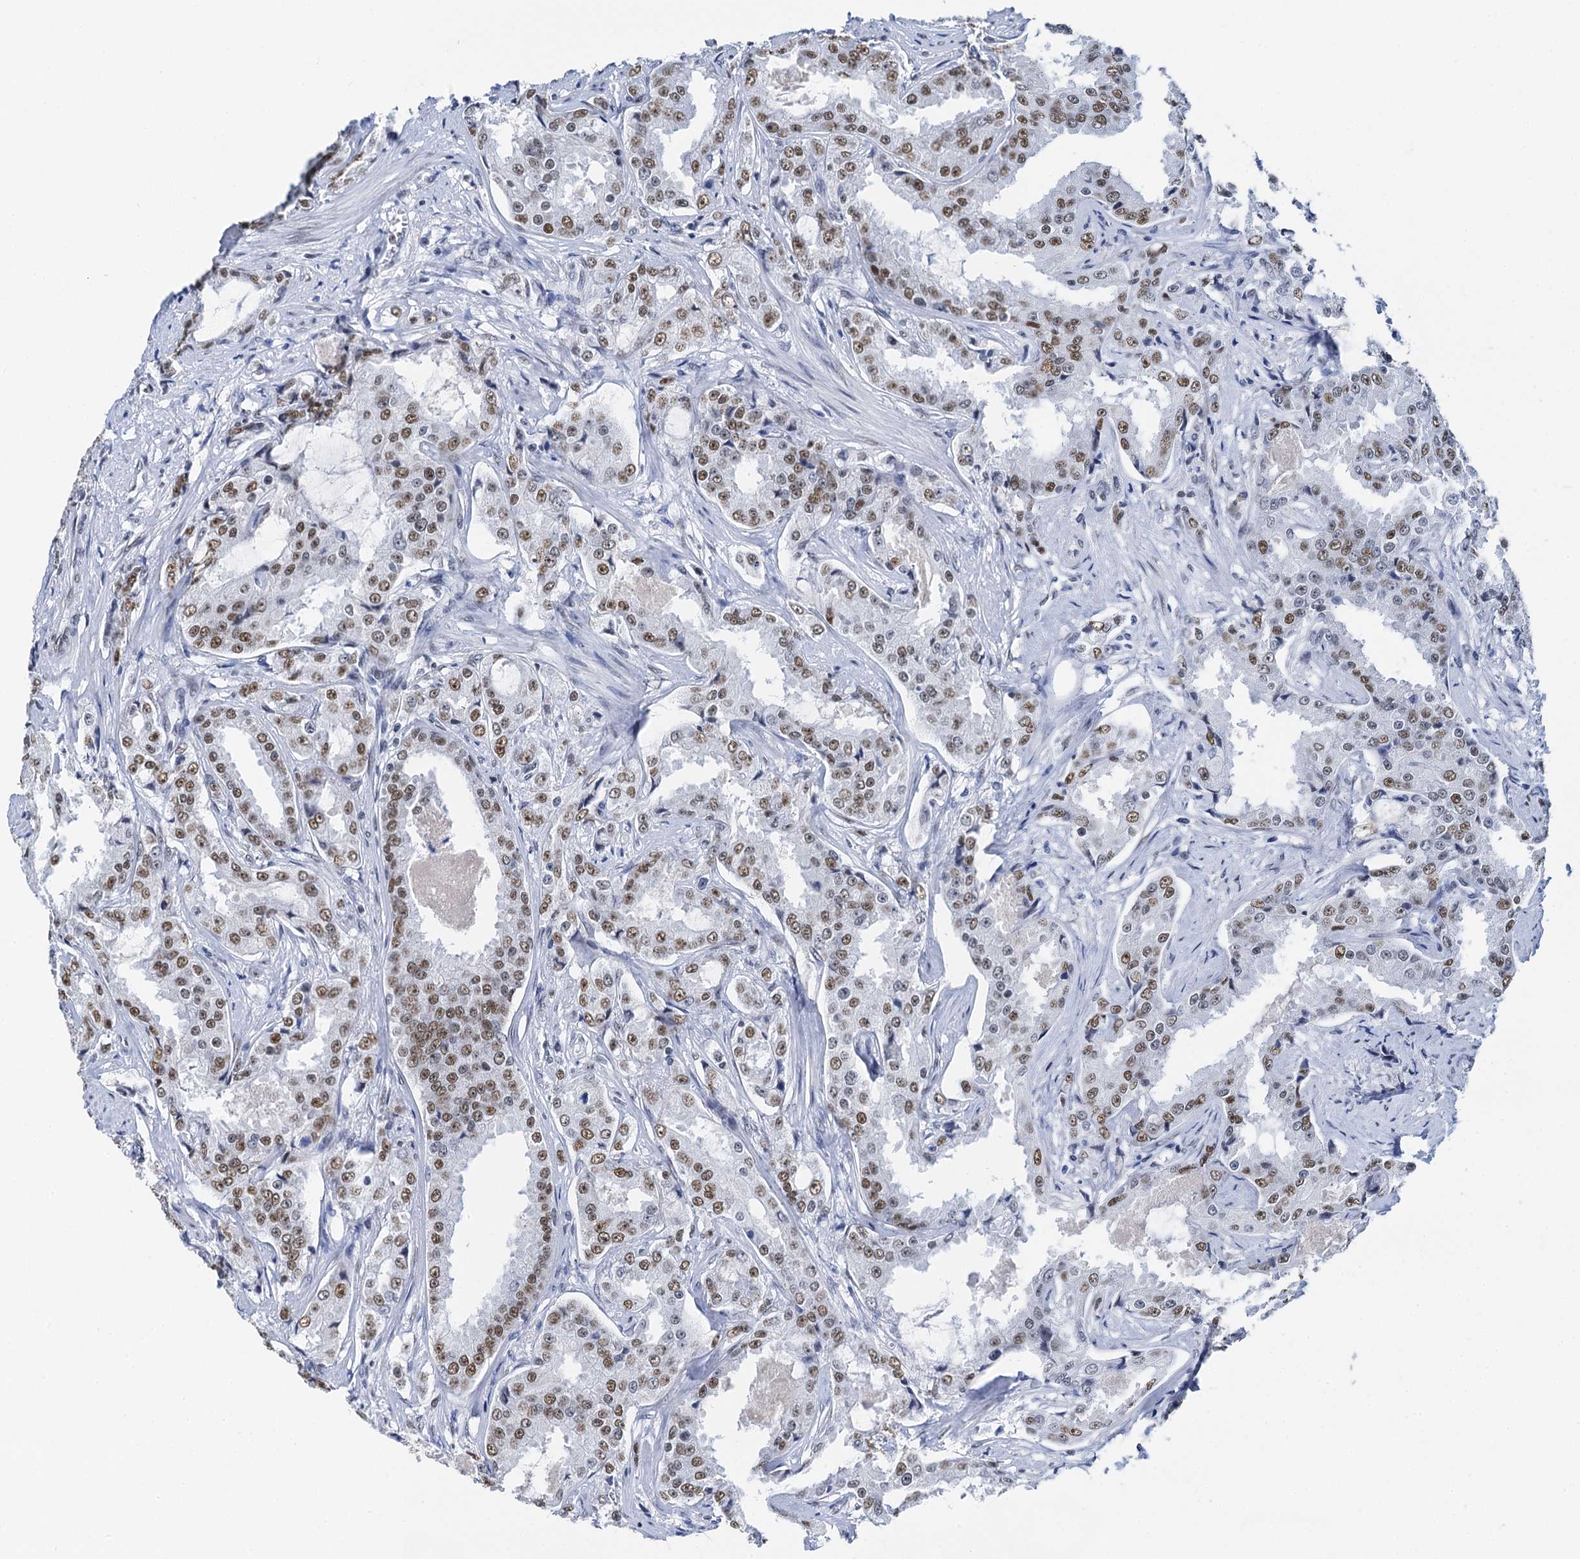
{"staining": {"intensity": "moderate", "quantity": ">75%", "location": "nuclear"}, "tissue": "prostate cancer", "cell_type": "Tumor cells", "image_type": "cancer", "snomed": [{"axis": "morphology", "description": "Adenocarcinoma, High grade"}, {"axis": "topography", "description": "Prostate"}], "caption": "Immunohistochemistry (IHC) photomicrograph of neoplastic tissue: human prostate cancer stained using immunohistochemistry (IHC) displays medium levels of moderate protein expression localized specifically in the nuclear of tumor cells, appearing as a nuclear brown color.", "gene": "SLTM", "patient": {"sex": "male", "age": 73}}